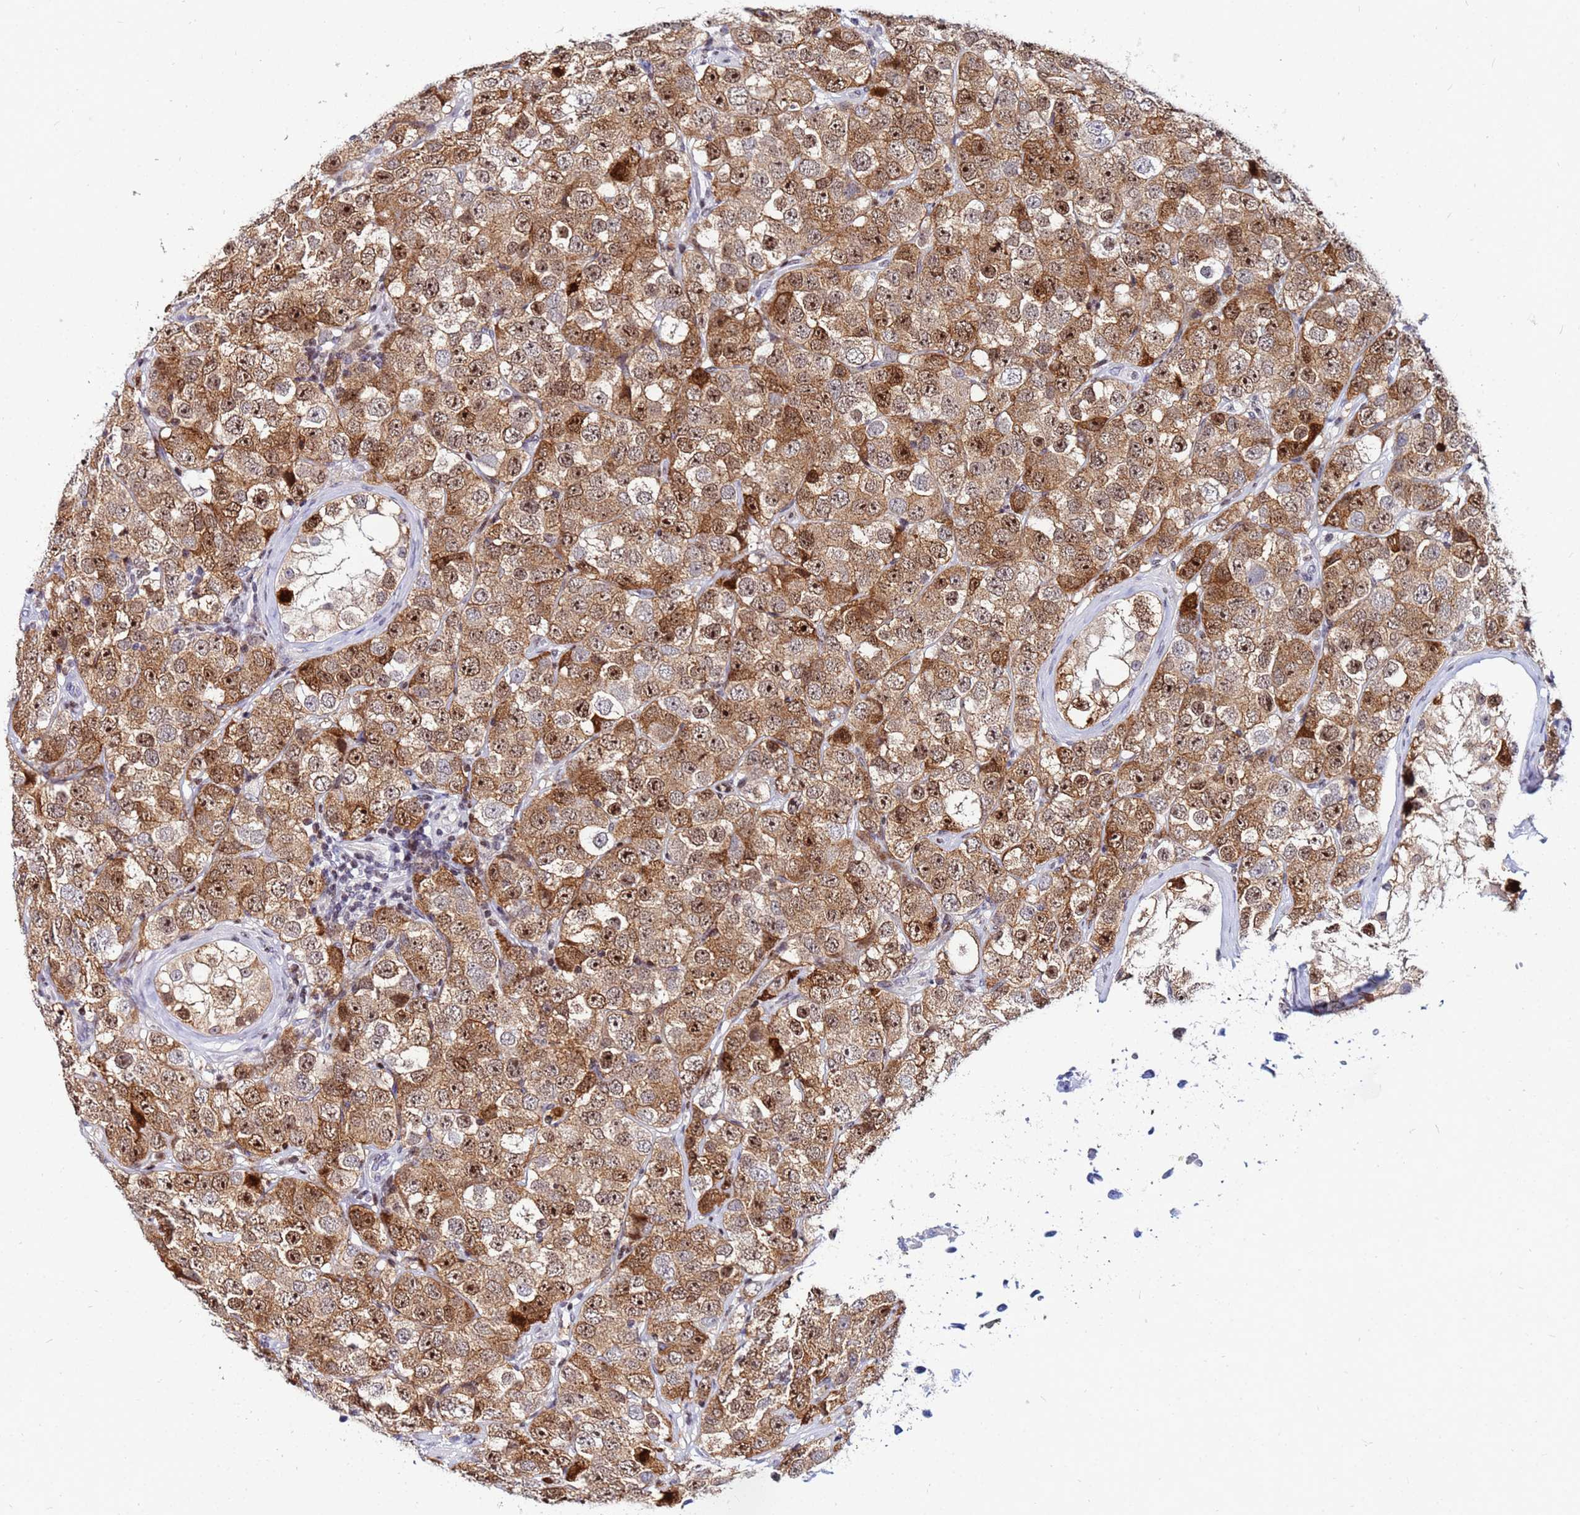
{"staining": {"intensity": "strong", "quantity": ">75%", "location": "cytoplasmic/membranous,nuclear"}, "tissue": "testis cancer", "cell_type": "Tumor cells", "image_type": "cancer", "snomed": [{"axis": "morphology", "description": "Seminoma, NOS"}, {"axis": "topography", "description": "Testis"}], "caption": "Immunohistochemical staining of testis seminoma shows high levels of strong cytoplasmic/membranous and nuclear expression in about >75% of tumor cells. The staining was performed using DAB to visualize the protein expression in brown, while the nuclei were stained in blue with hematoxylin (Magnification: 20x).", "gene": "PPP1R14C", "patient": {"sex": "male", "age": 28}}